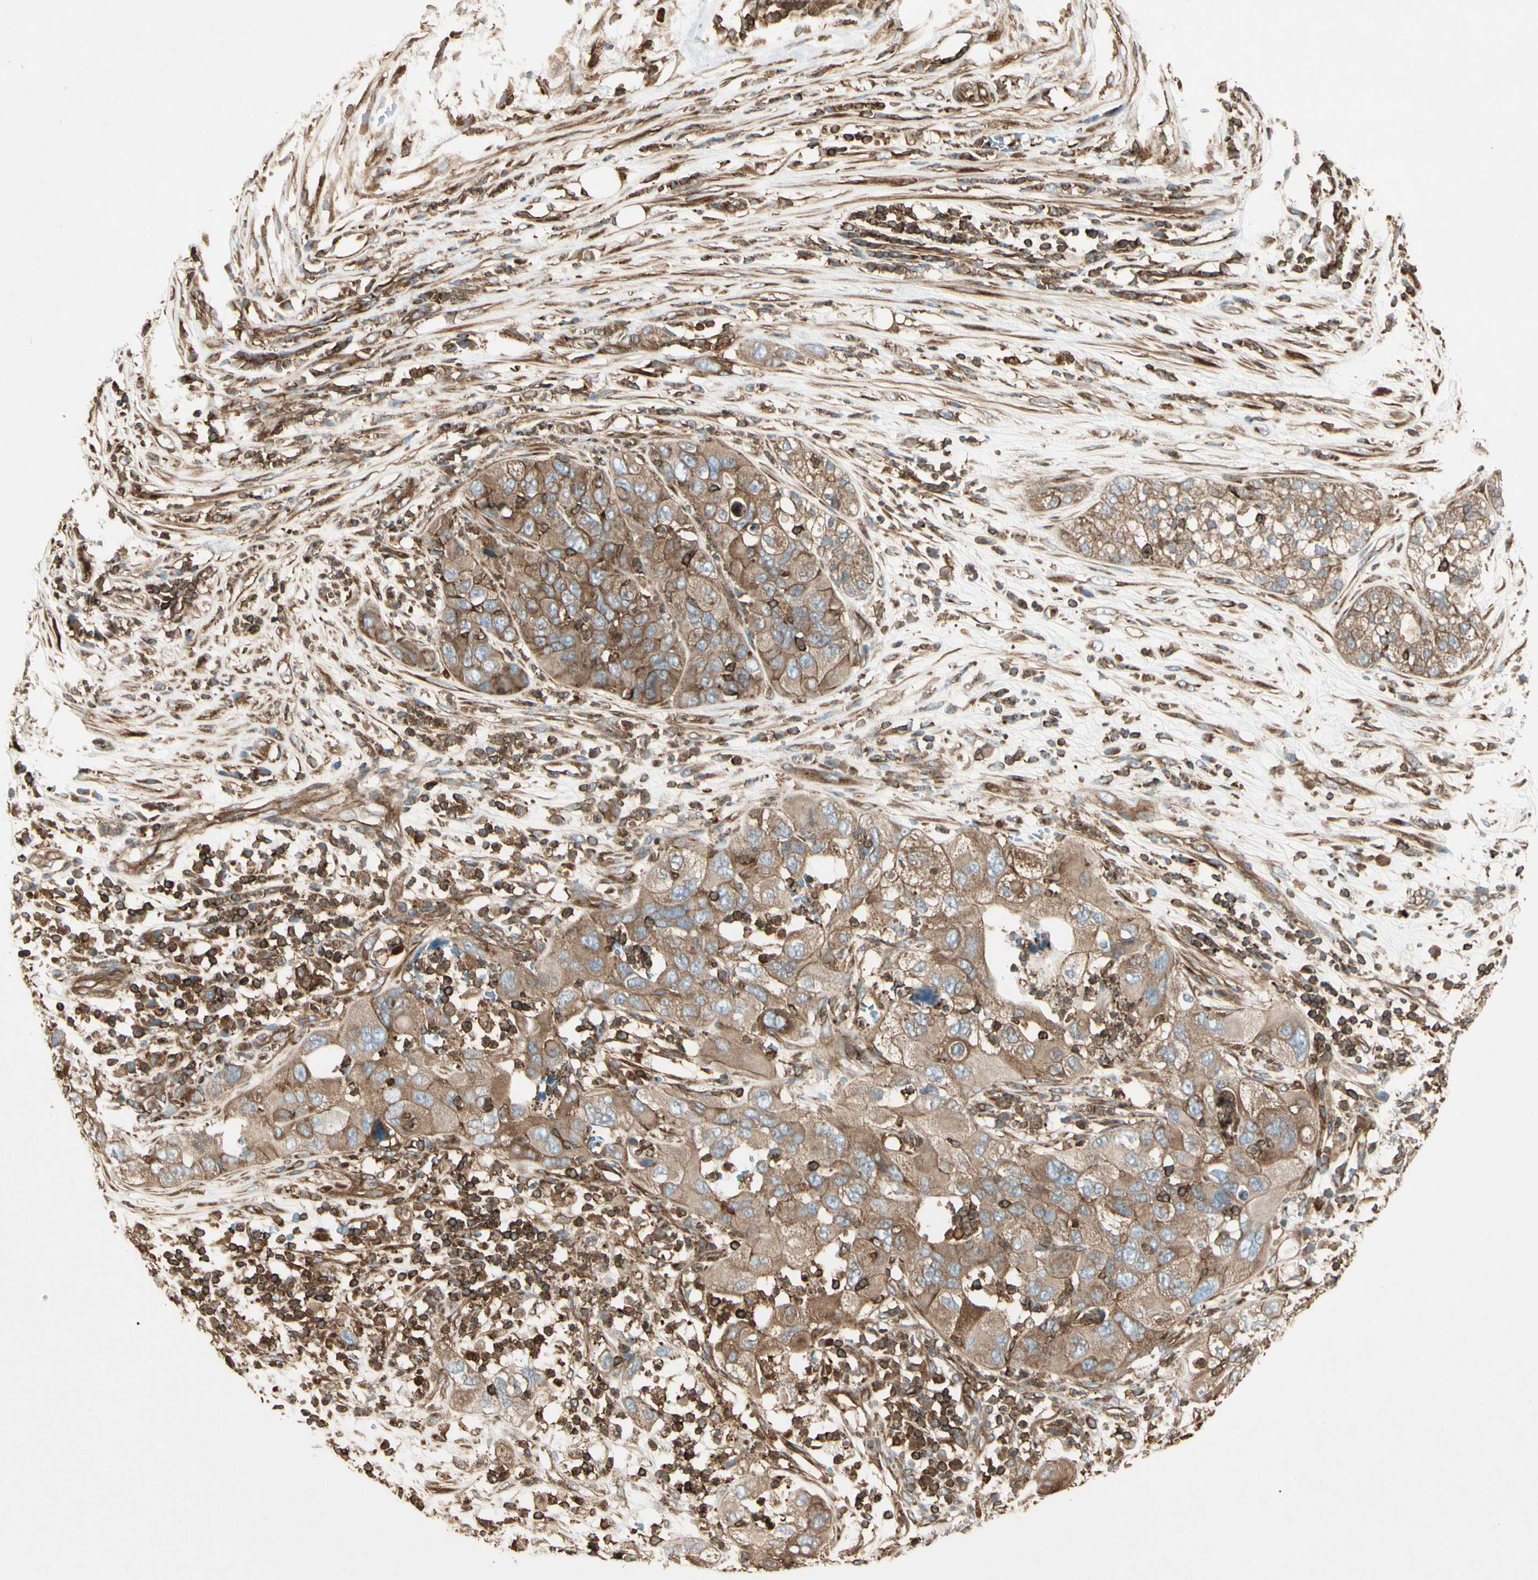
{"staining": {"intensity": "moderate", "quantity": ">75%", "location": "cytoplasmic/membranous"}, "tissue": "pancreatic cancer", "cell_type": "Tumor cells", "image_type": "cancer", "snomed": [{"axis": "morphology", "description": "Adenocarcinoma, NOS"}, {"axis": "topography", "description": "Pancreas"}], "caption": "Protein analysis of pancreatic cancer (adenocarcinoma) tissue exhibits moderate cytoplasmic/membranous staining in about >75% of tumor cells. Using DAB (3,3'-diaminobenzidine) (brown) and hematoxylin (blue) stains, captured at high magnification using brightfield microscopy.", "gene": "ARPC2", "patient": {"sex": "female", "age": 78}}